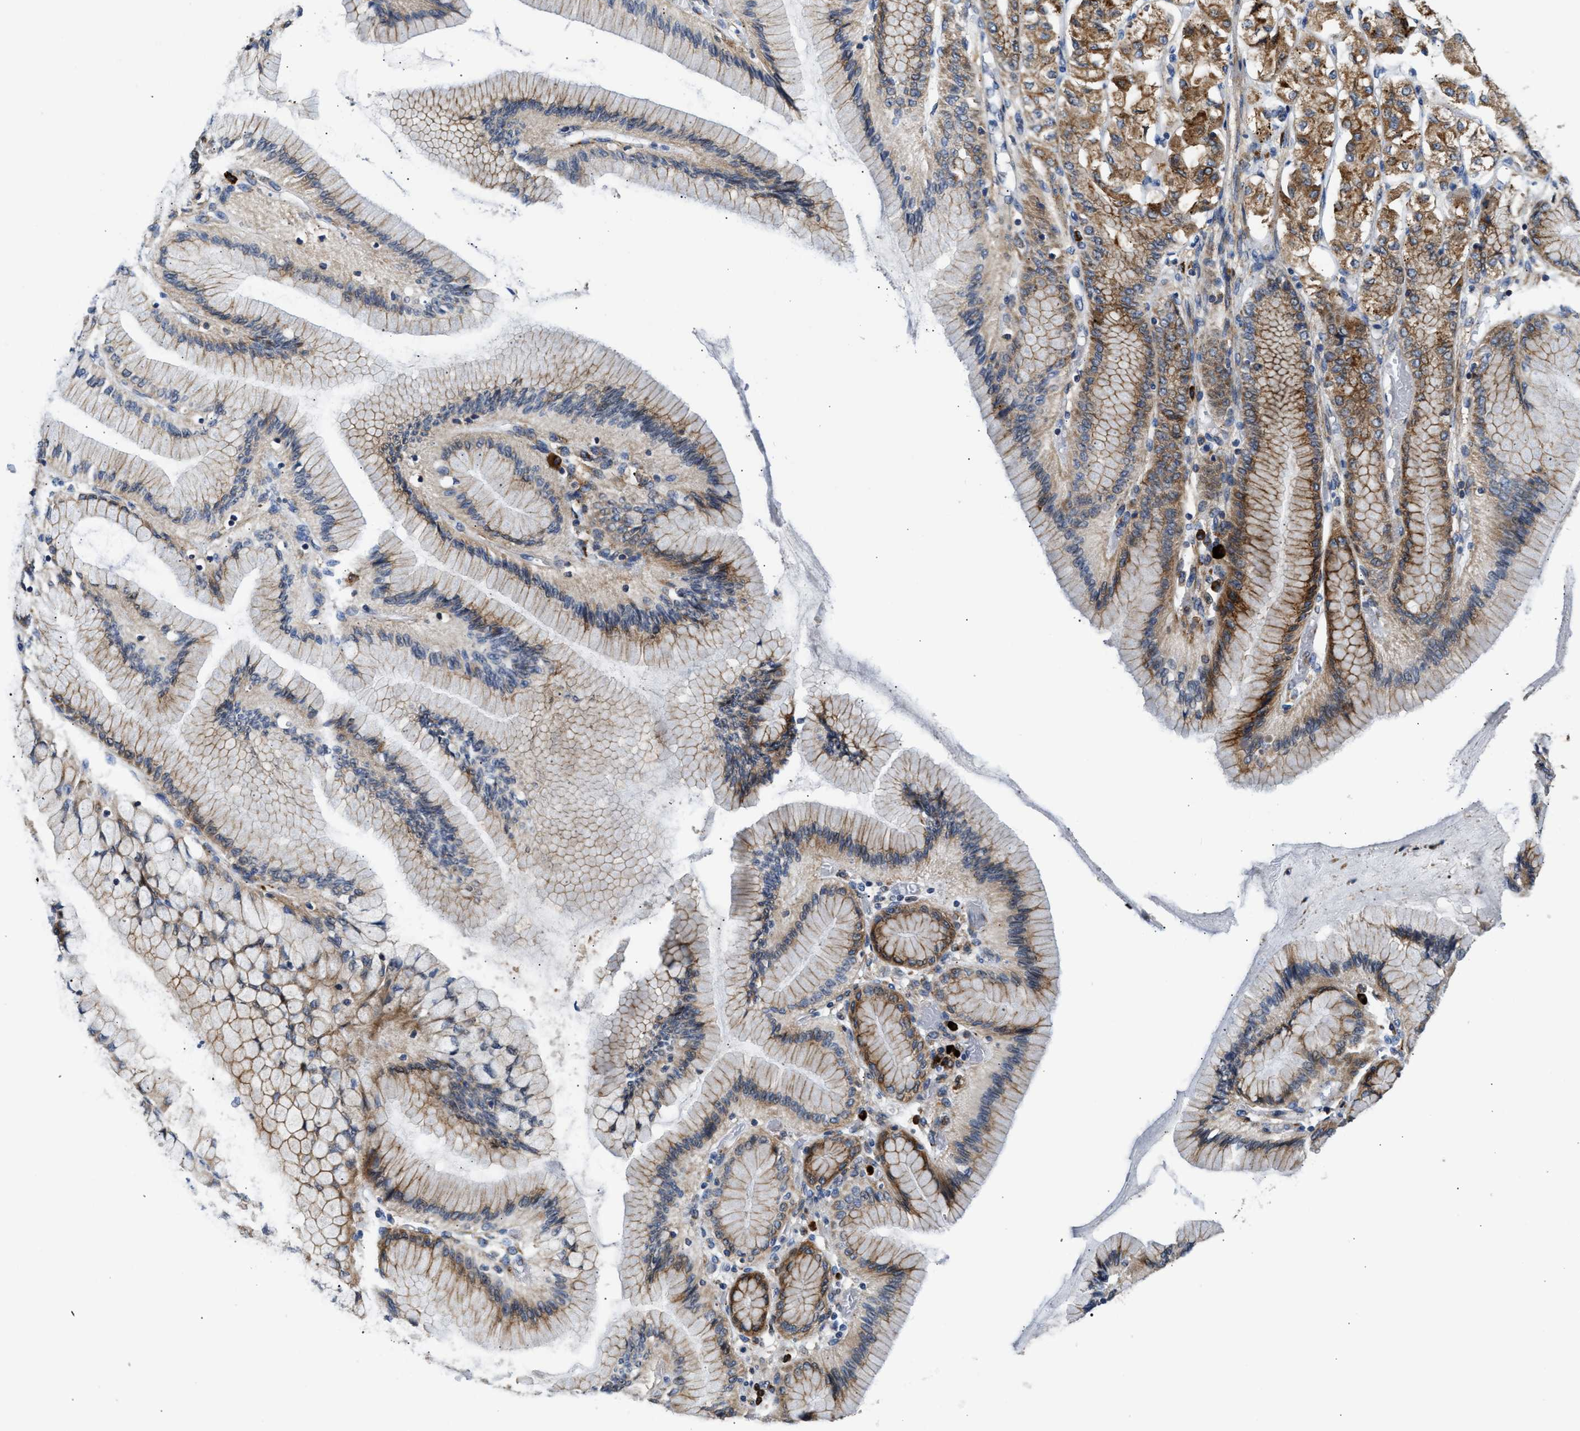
{"staining": {"intensity": "moderate", "quantity": "25%-75%", "location": "cytoplasmic/membranous"}, "tissue": "stomach cancer", "cell_type": "Tumor cells", "image_type": "cancer", "snomed": [{"axis": "morphology", "description": "Adenocarcinoma, NOS"}, {"axis": "topography", "description": "Stomach"}], "caption": "Human stomach cancer (adenocarcinoma) stained for a protein (brown) shows moderate cytoplasmic/membranous positive positivity in approximately 25%-75% of tumor cells.", "gene": "AMZ1", "patient": {"sex": "female", "age": 65}}